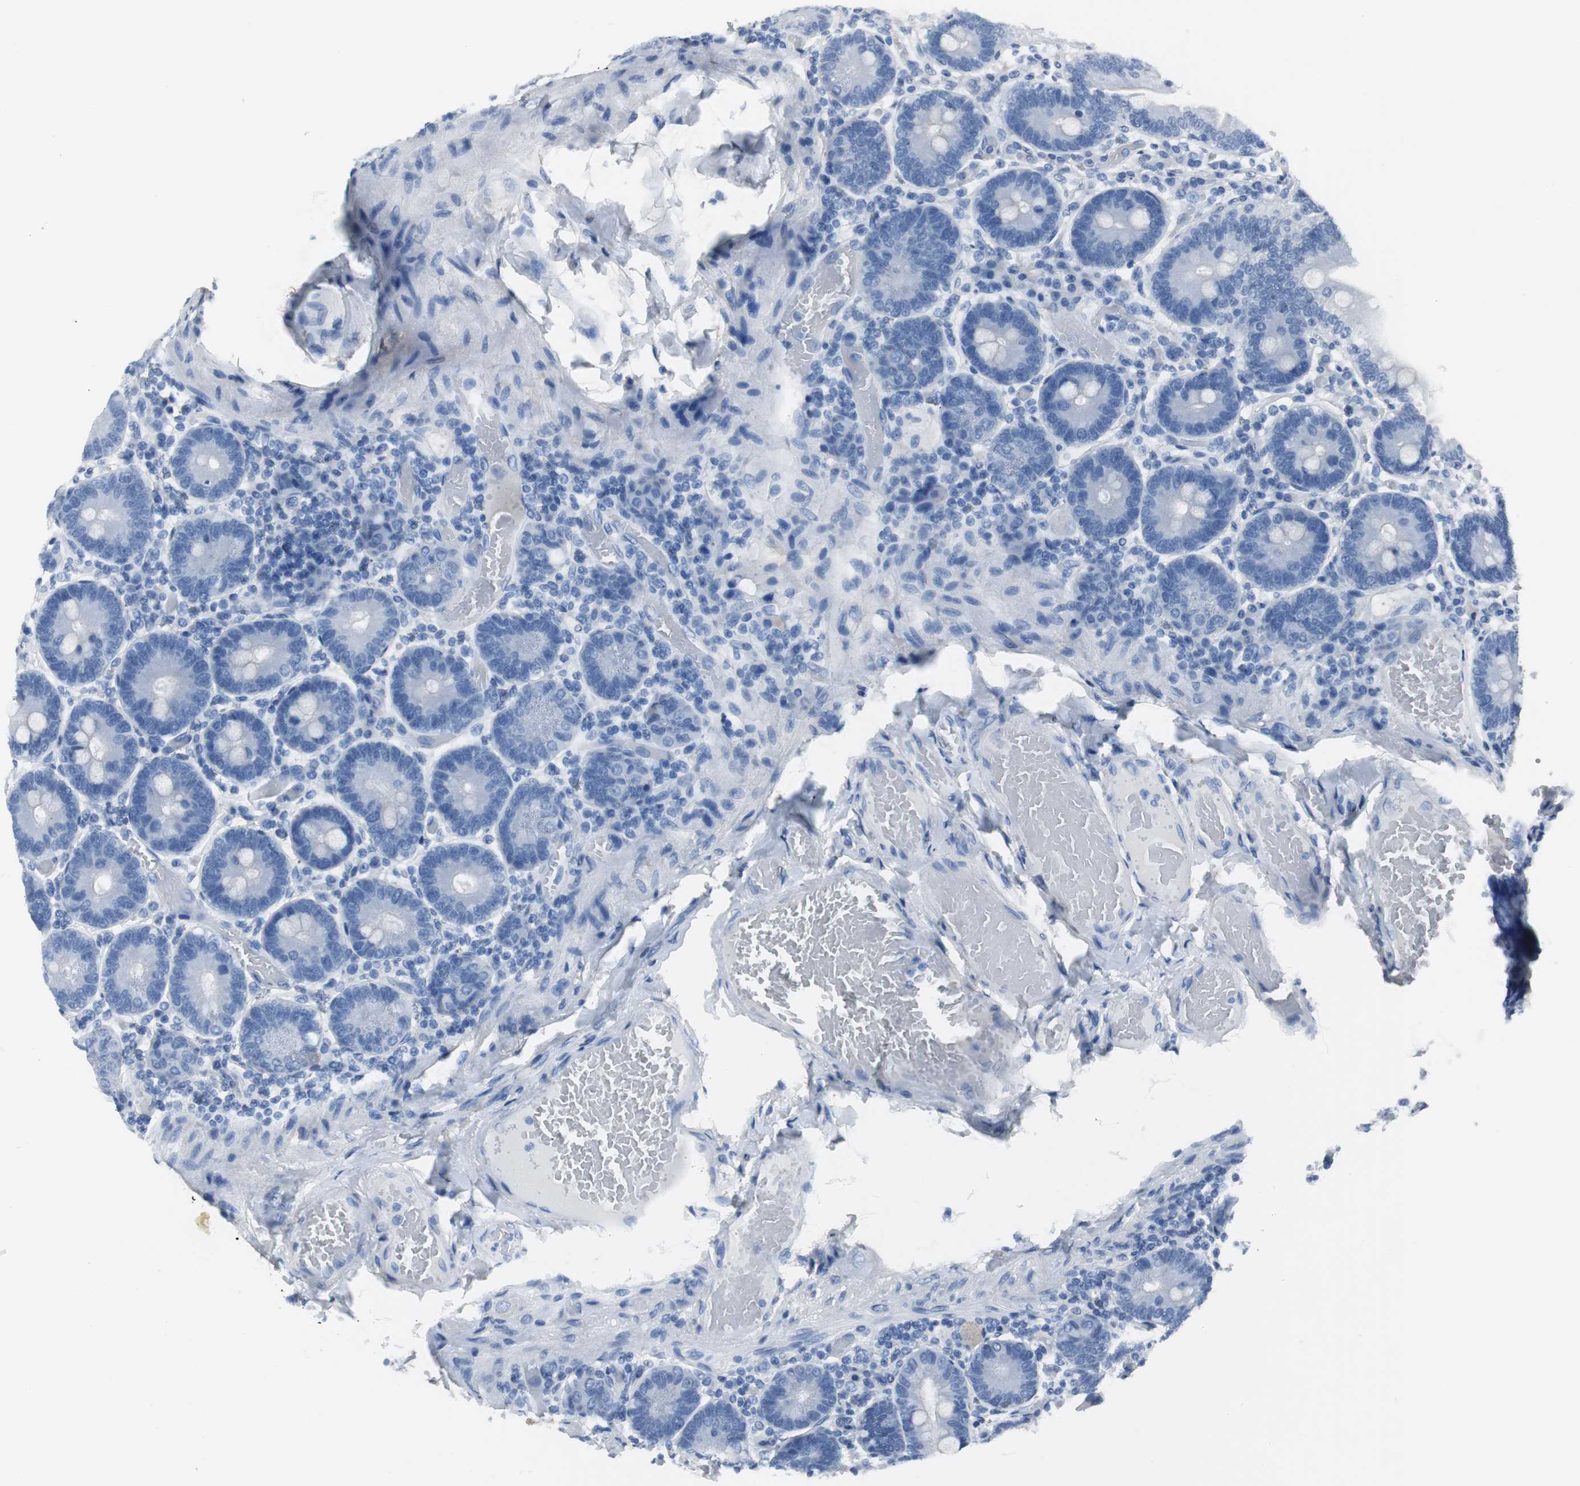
{"staining": {"intensity": "negative", "quantity": "none", "location": "none"}, "tissue": "duodenum", "cell_type": "Glandular cells", "image_type": "normal", "snomed": [{"axis": "morphology", "description": "Normal tissue, NOS"}, {"axis": "topography", "description": "Duodenum"}], "caption": "Glandular cells show no significant protein positivity in normal duodenum. (Stains: DAB immunohistochemistry with hematoxylin counter stain, Microscopy: brightfield microscopy at high magnification).", "gene": "LRP2", "patient": {"sex": "male", "age": 66}}